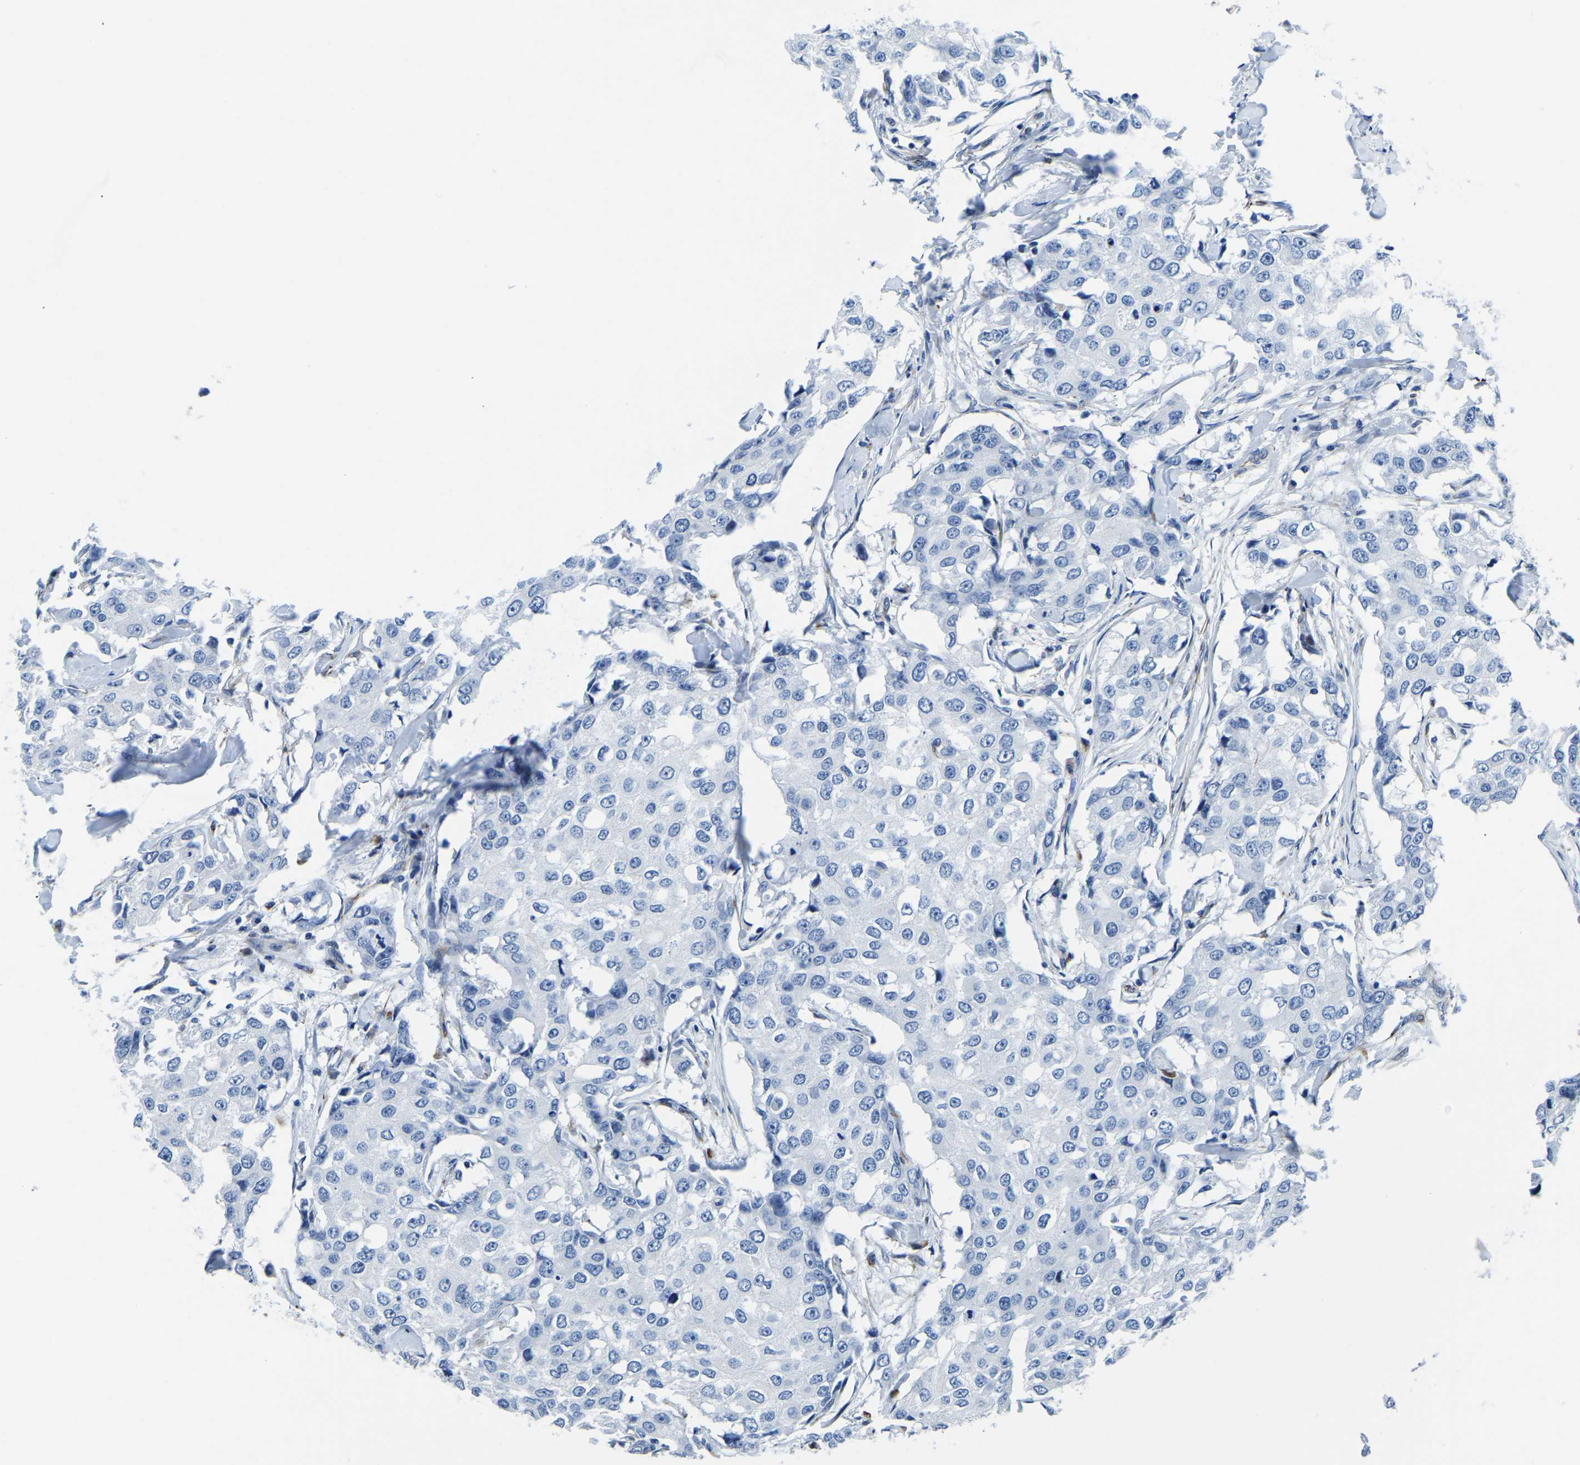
{"staining": {"intensity": "negative", "quantity": "none", "location": "none"}, "tissue": "breast cancer", "cell_type": "Tumor cells", "image_type": "cancer", "snomed": [{"axis": "morphology", "description": "Duct carcinoma"}, {"axis": "topography", "description": "Breast"}], "caption": "There is no significant staining in tumor cells of breast invasive ductal carcinoma.", "gene": "MS4A3", "patient": {"sex": "female", "age": 27}}